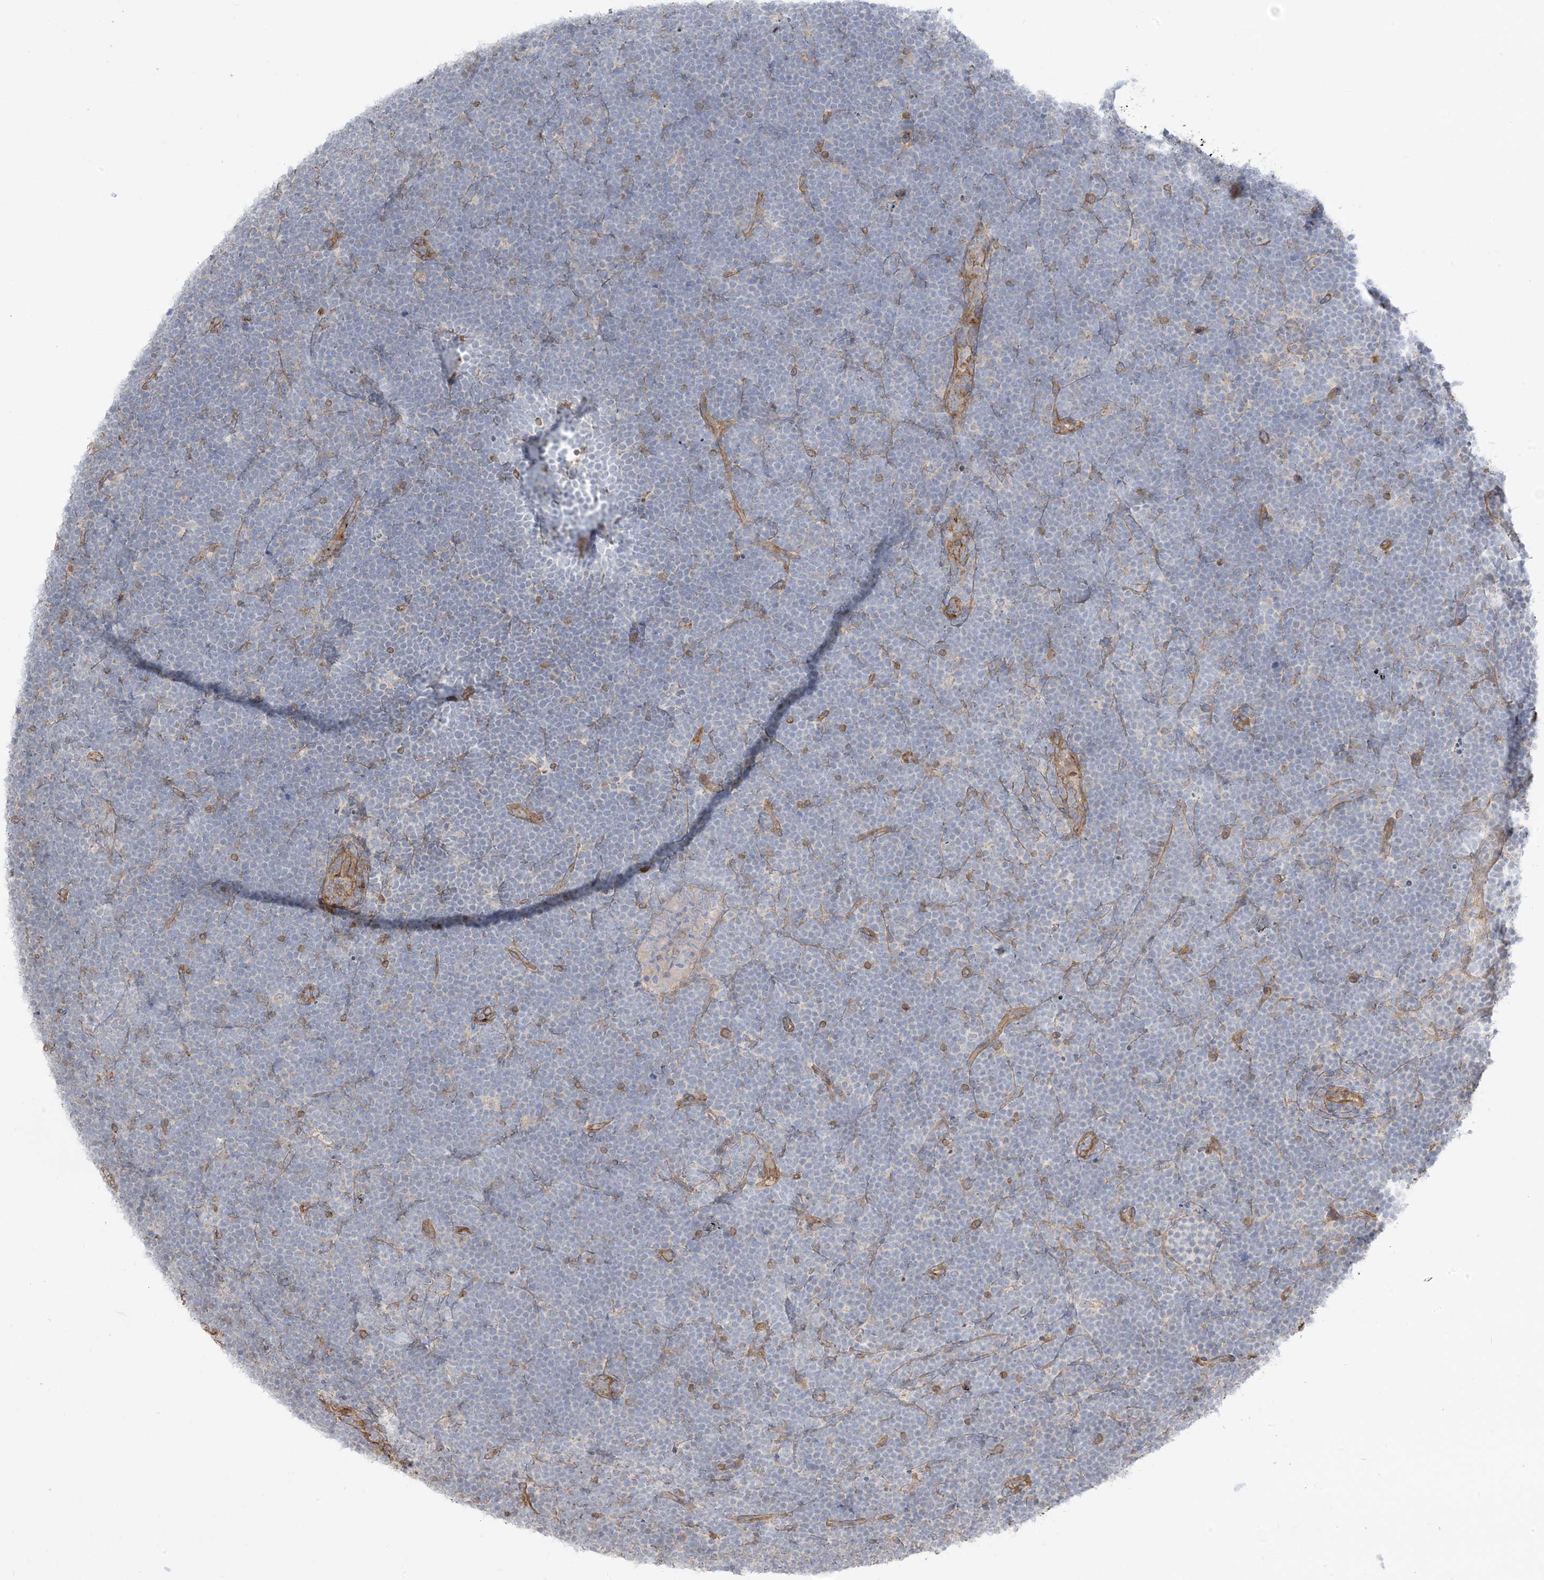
{"staining": {"intensity": "negative", "quantity": "none", "location": "none"}, "tissue": "lymphoma", "cell_type": "Tumor cells", "image_type": "cancer", "snomed": [{"axis": "morphology", "description": "Malignant lymphoma, non-Hodgkin's type, High grade"}, {"axis": "topography", "description": "Lymph node"}], "caption": "Micrograph shows no protein expression in tumor cells of high-grade malignant lymphoma, non-Hodgkin's type tissue. Nuclei are stained in blue.", "gene": "ICMT", "patient": {"sex": "male", "age": 13}}